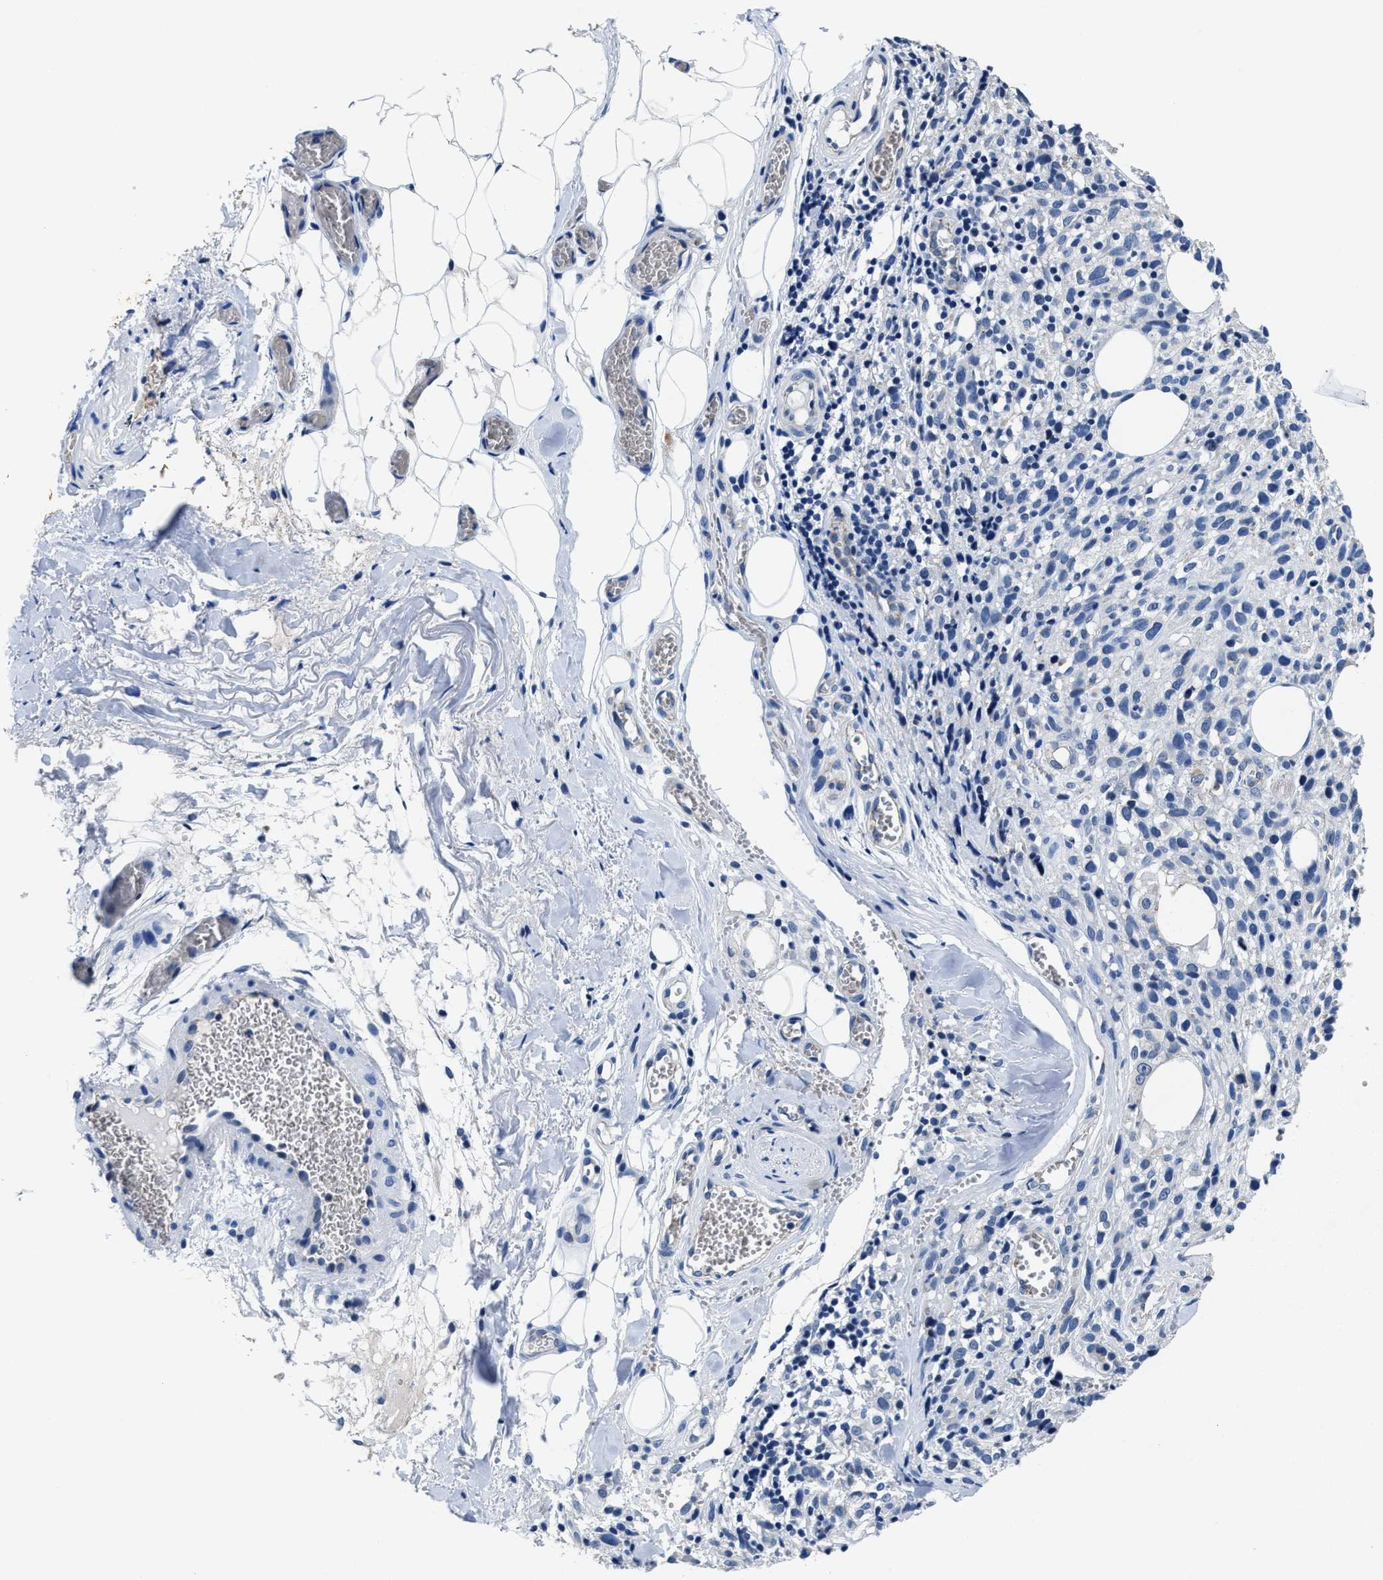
{"staining": {"intensity": "negative", "quantity": "none", "location": "none"}, "tissue": "melanoma", "cell_type": "Tumor cells", "image_type": "cancer", "snomed": [{"axis": "morphology", "description": "Malignant melanoma, NOS"}, {"axis": "topography", "description": "Skin"}], "caption": "DAB immunohistochemical staining of malignant melanoma shows no significant expression in tumor cells.", "gene": "GHITM", "patient": {"sex": "female", "age": 55}}